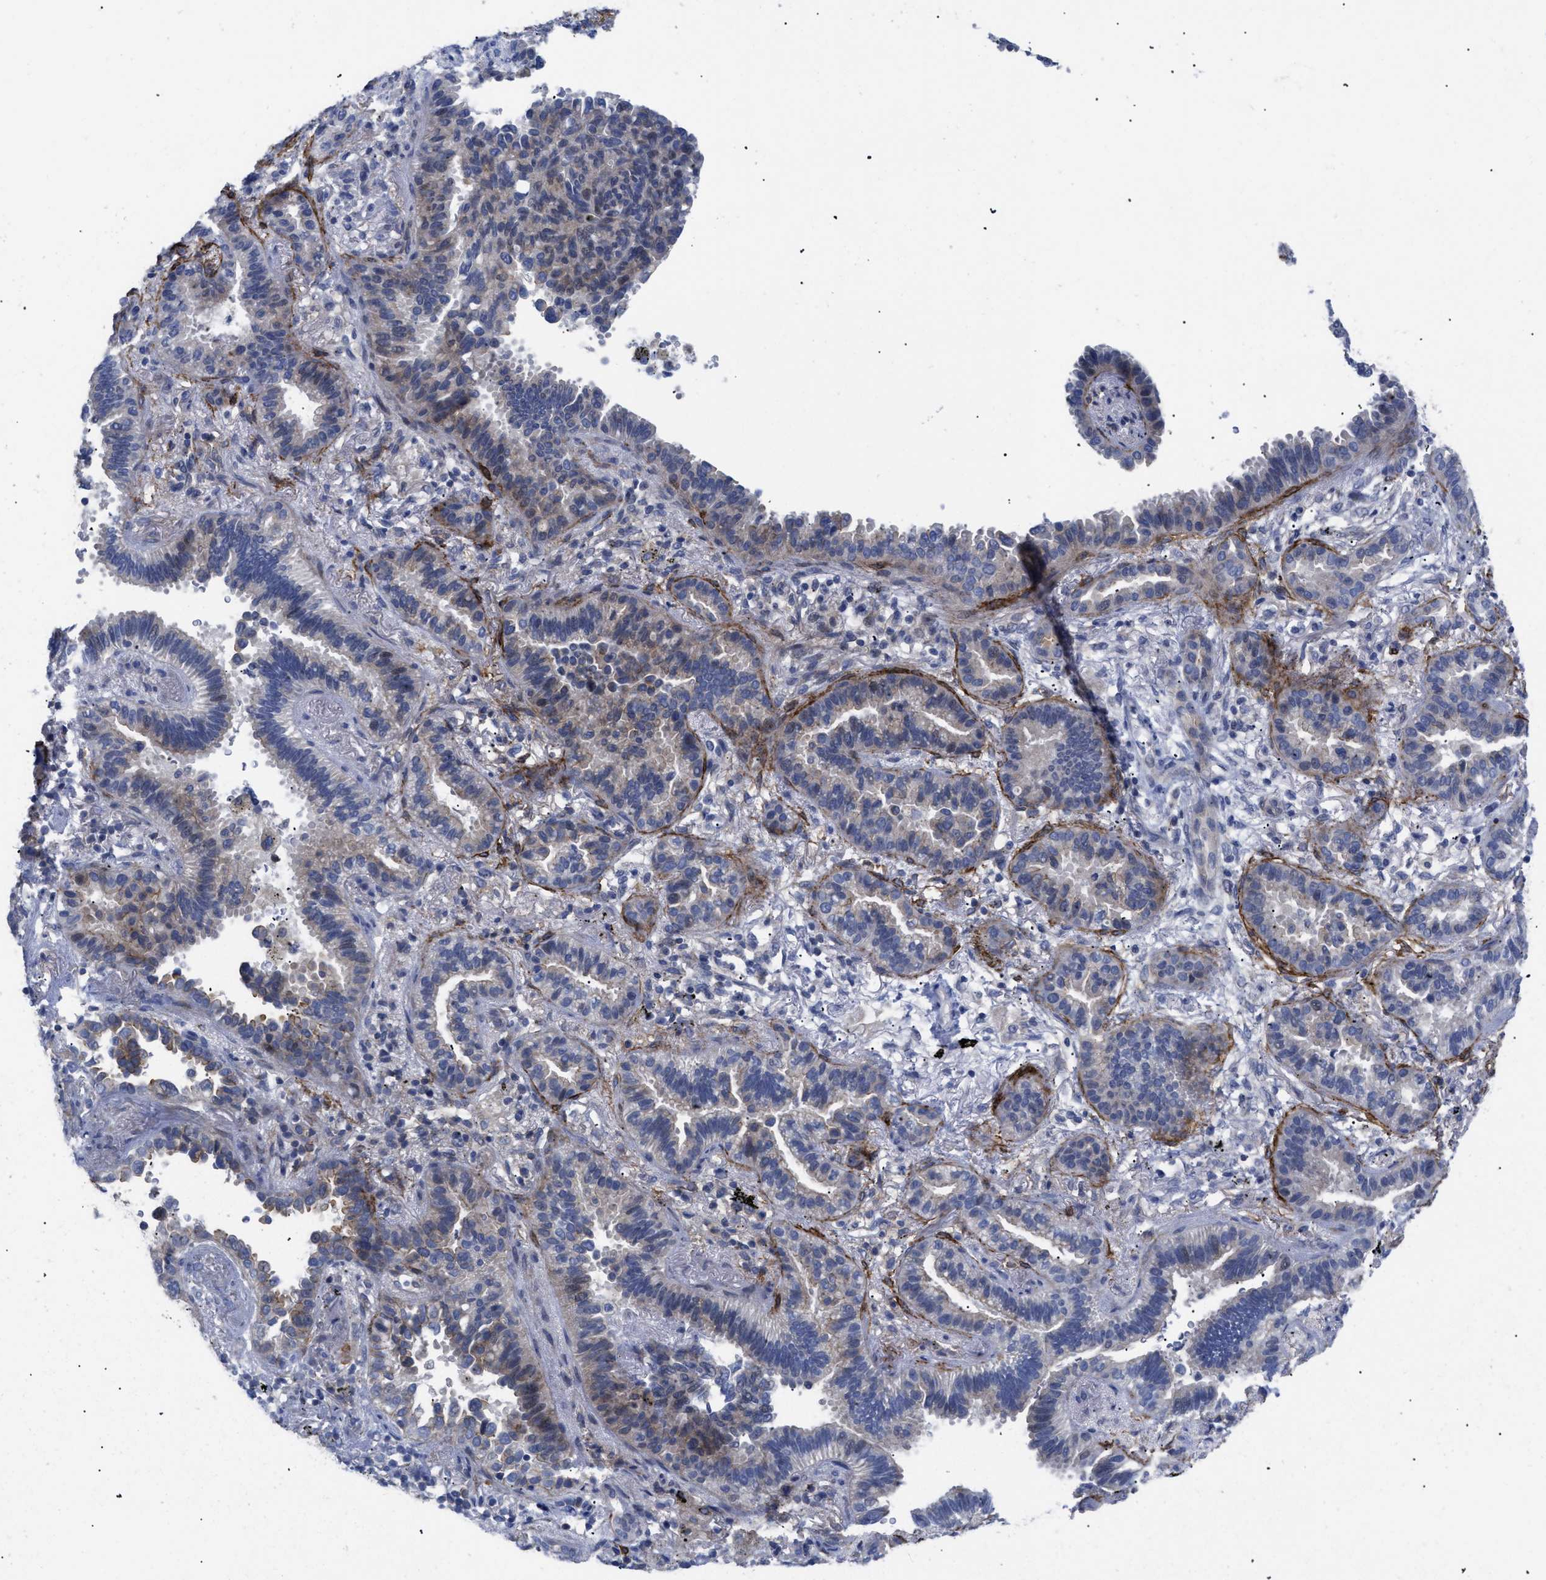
{"staining": {"intensity": "weak", "quantity": "25%-75%", "location": "cytoplasmic/membranous"}, "tissue": "lung cancer", "cell_type": "Tumor cells", "image_type": "cancer", "snomed": [{"axis": "morphology", "description": "Normal tissue, NOS"}, {"axis": "morphology", "description": "Adenocarcinoma, NOS"}, {"axis": "topography", "description": "Lung"}], "caption": "Lung cancer was stained to show a protein in brown. There is low levels of weak cytoplasmic/membranous staining in about 25%-75% of tumor cells.", "gene": "CAV3", "patient": {"sex": "male", "age": 59}}